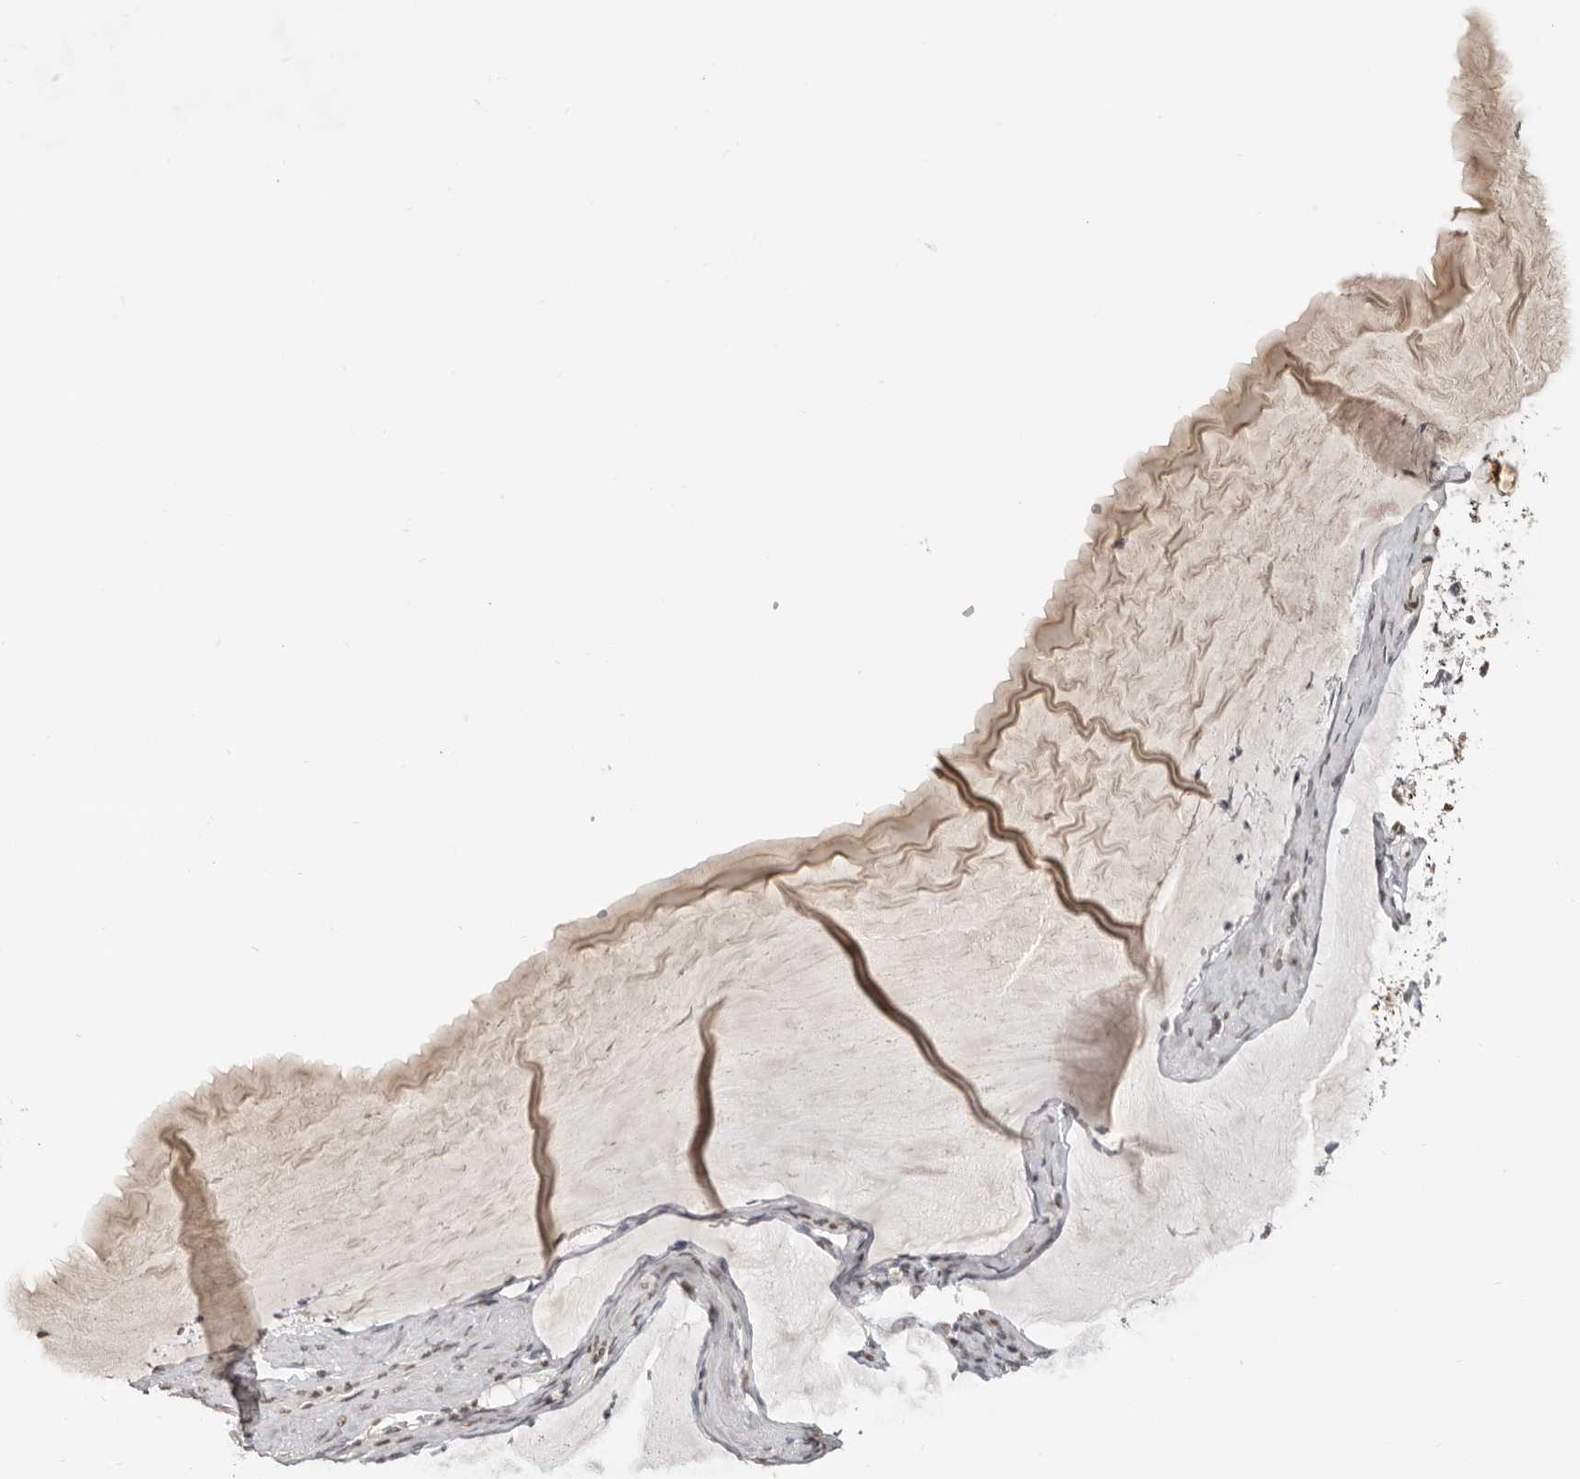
{"staining": {"intensity": "weak", "quantity": "25%-75%", "location": "nuclear"}, "tissue": "ovarian cancer", "cell_type": "Tumor cells", "image_type": "cancer", "snomed": [{"axis": "morphology", "description": "Cystadenocarcinoma, mucinous, NOS"}, {"axis": "topography", "description": "Ovary"}], "caption": "Ovarian cancer stained with a brown dye shows weak nuclear positive expression in about 25%-75% of tumor cells.", "gene": "SCAF4", "patient": {"sex": "female", "age": 61}}